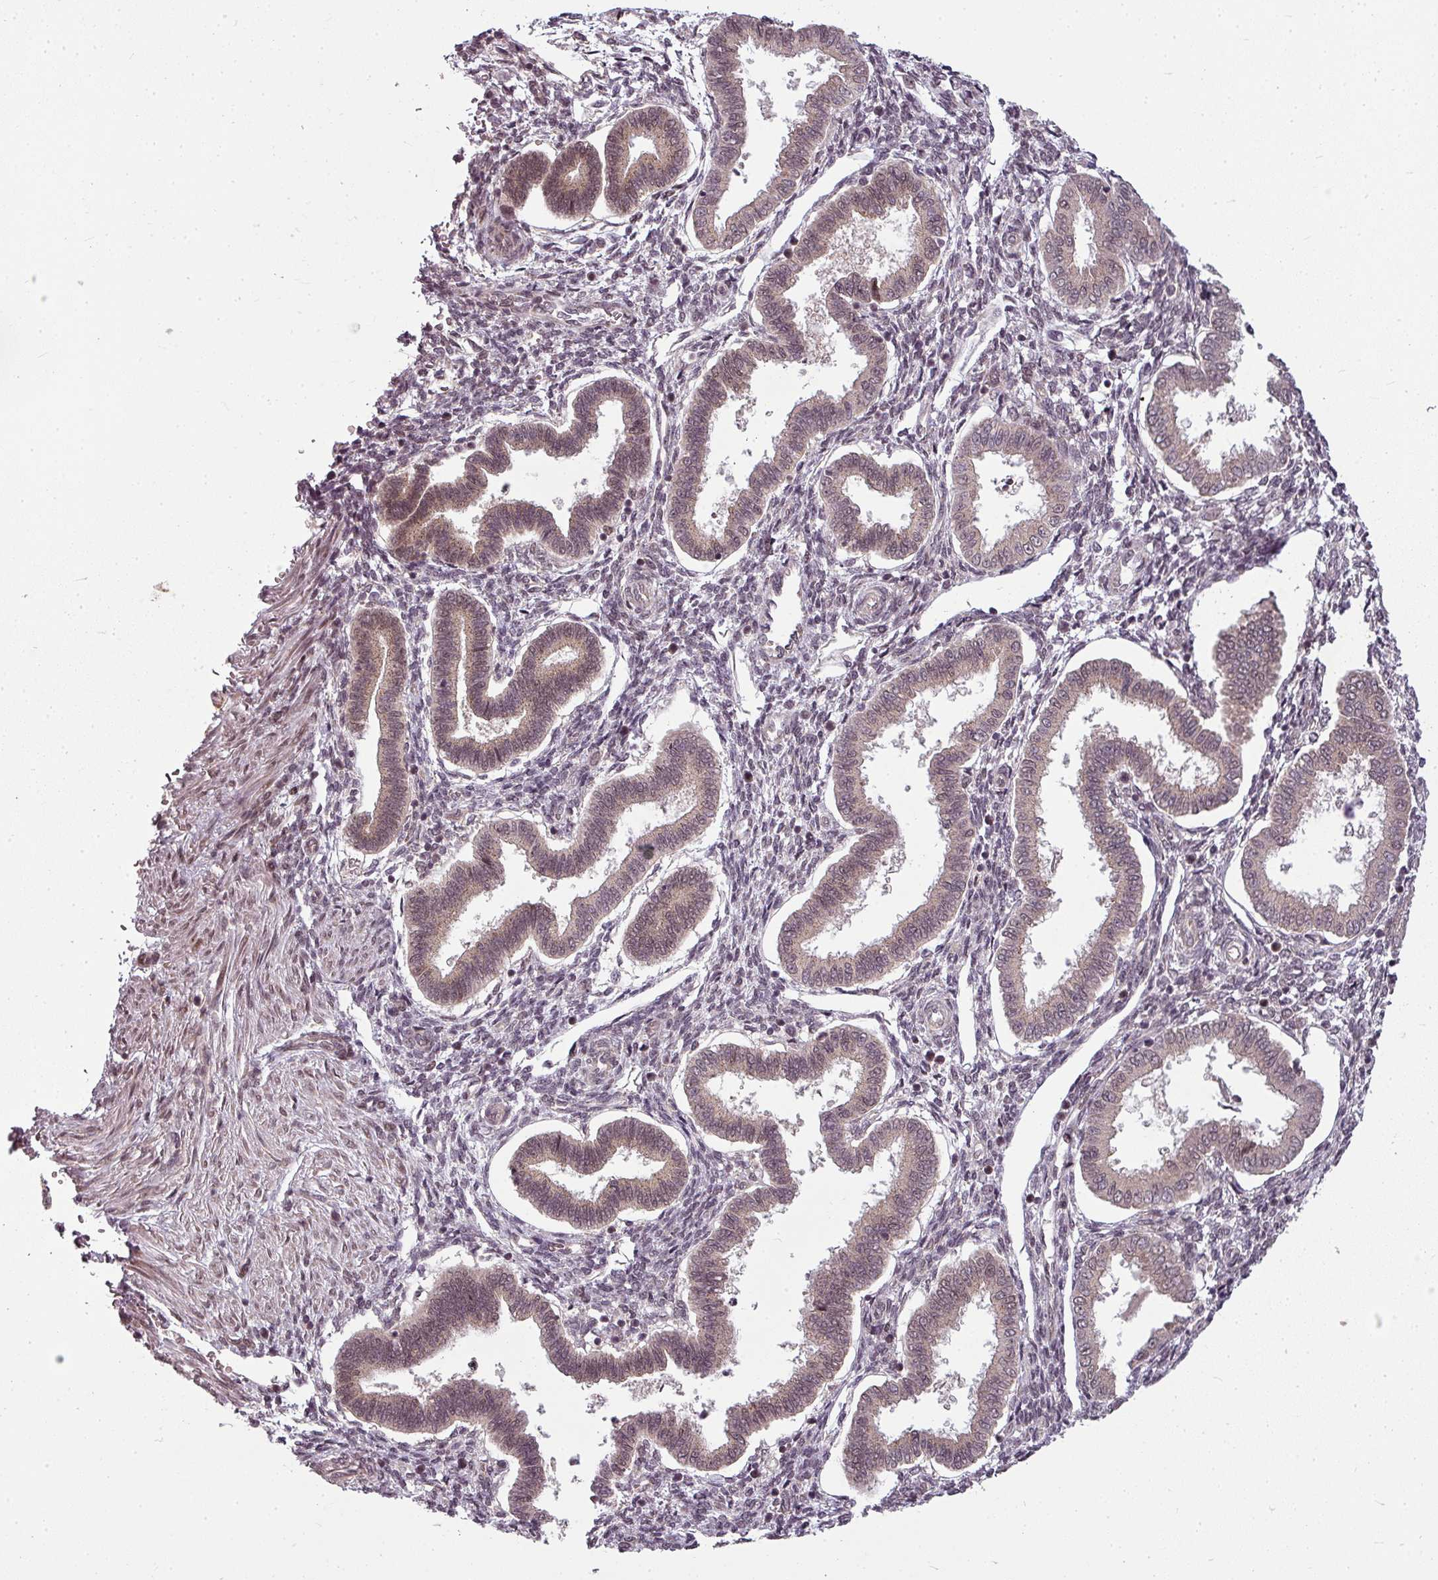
{"staining": {"intensity": "negative", "quantity": "none", "location": "none"}, "tissue": "endometrium", "cell_type": "Cells in endometrial stroma", "image_type": "normal", "snomed": [{"axis": "morphology", "description": "Normal tissue, NOS"}, {"axis": "topography", "description": "Endometrium"}], "caption": "Image shows no significant protein positivity in cells in endometrial stroma of benign endometrium. (Stains: DAB IHC with hematoxylin counter stain, Microscopy: brightfield microscopy at high magnification).", "gene": "CLIC1", "patient": {"sex": "female", "age": 24}}